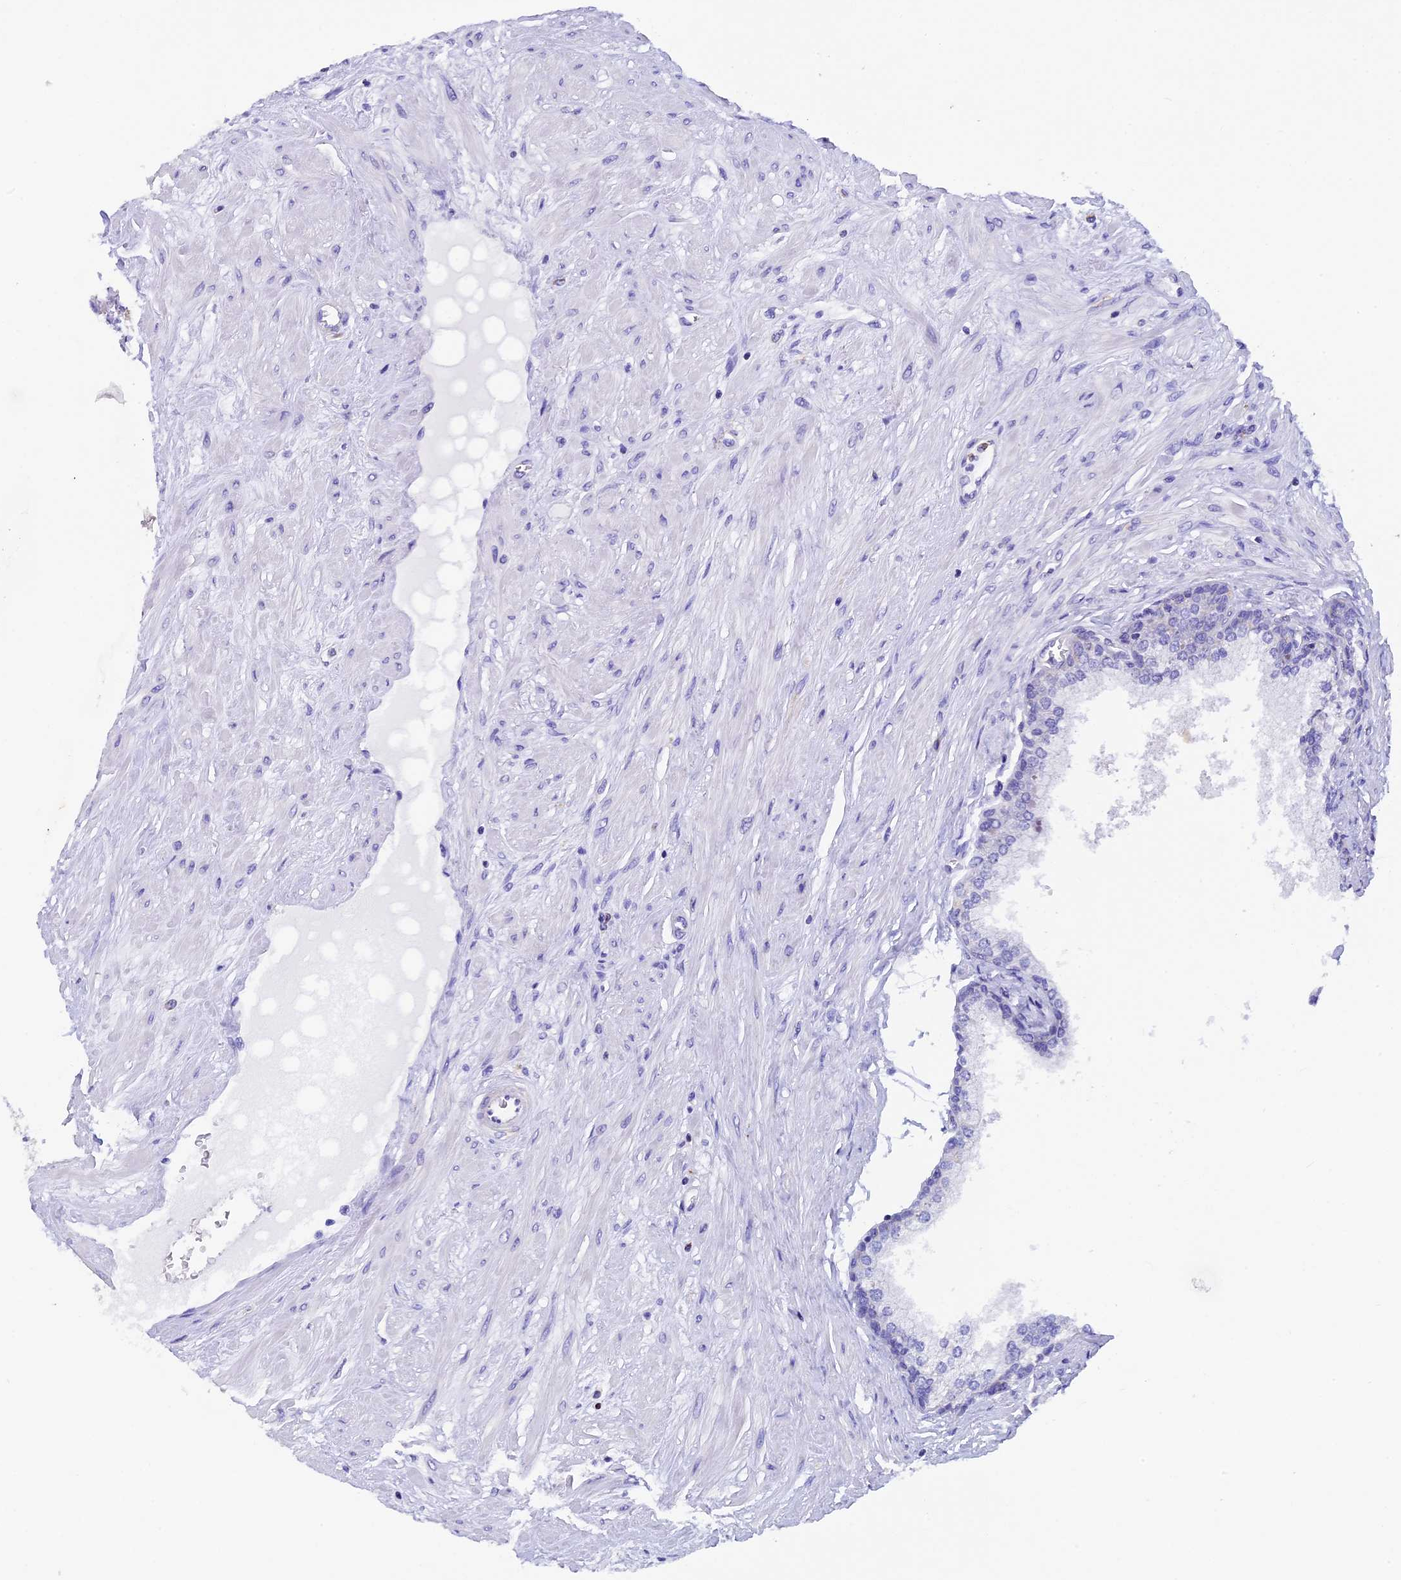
{"staining": {"intensity": "negative", "quantity": "none", "location": "none"}, "tissue": "prostate", "cell_type": "Glandular cells", "image_type": "normal", "snomed": [{"axis": "morphology", "description": "Normal tissue, NOS"}, {"axis": "topography", "description": "Prostate"}], "caption": "Human prostate stained for a protein using immunohistochemistry (IHC) shows no expression in glandular cells.", "gene": "SLC8B1", "patient": {"sex": "male", "age": 60}}